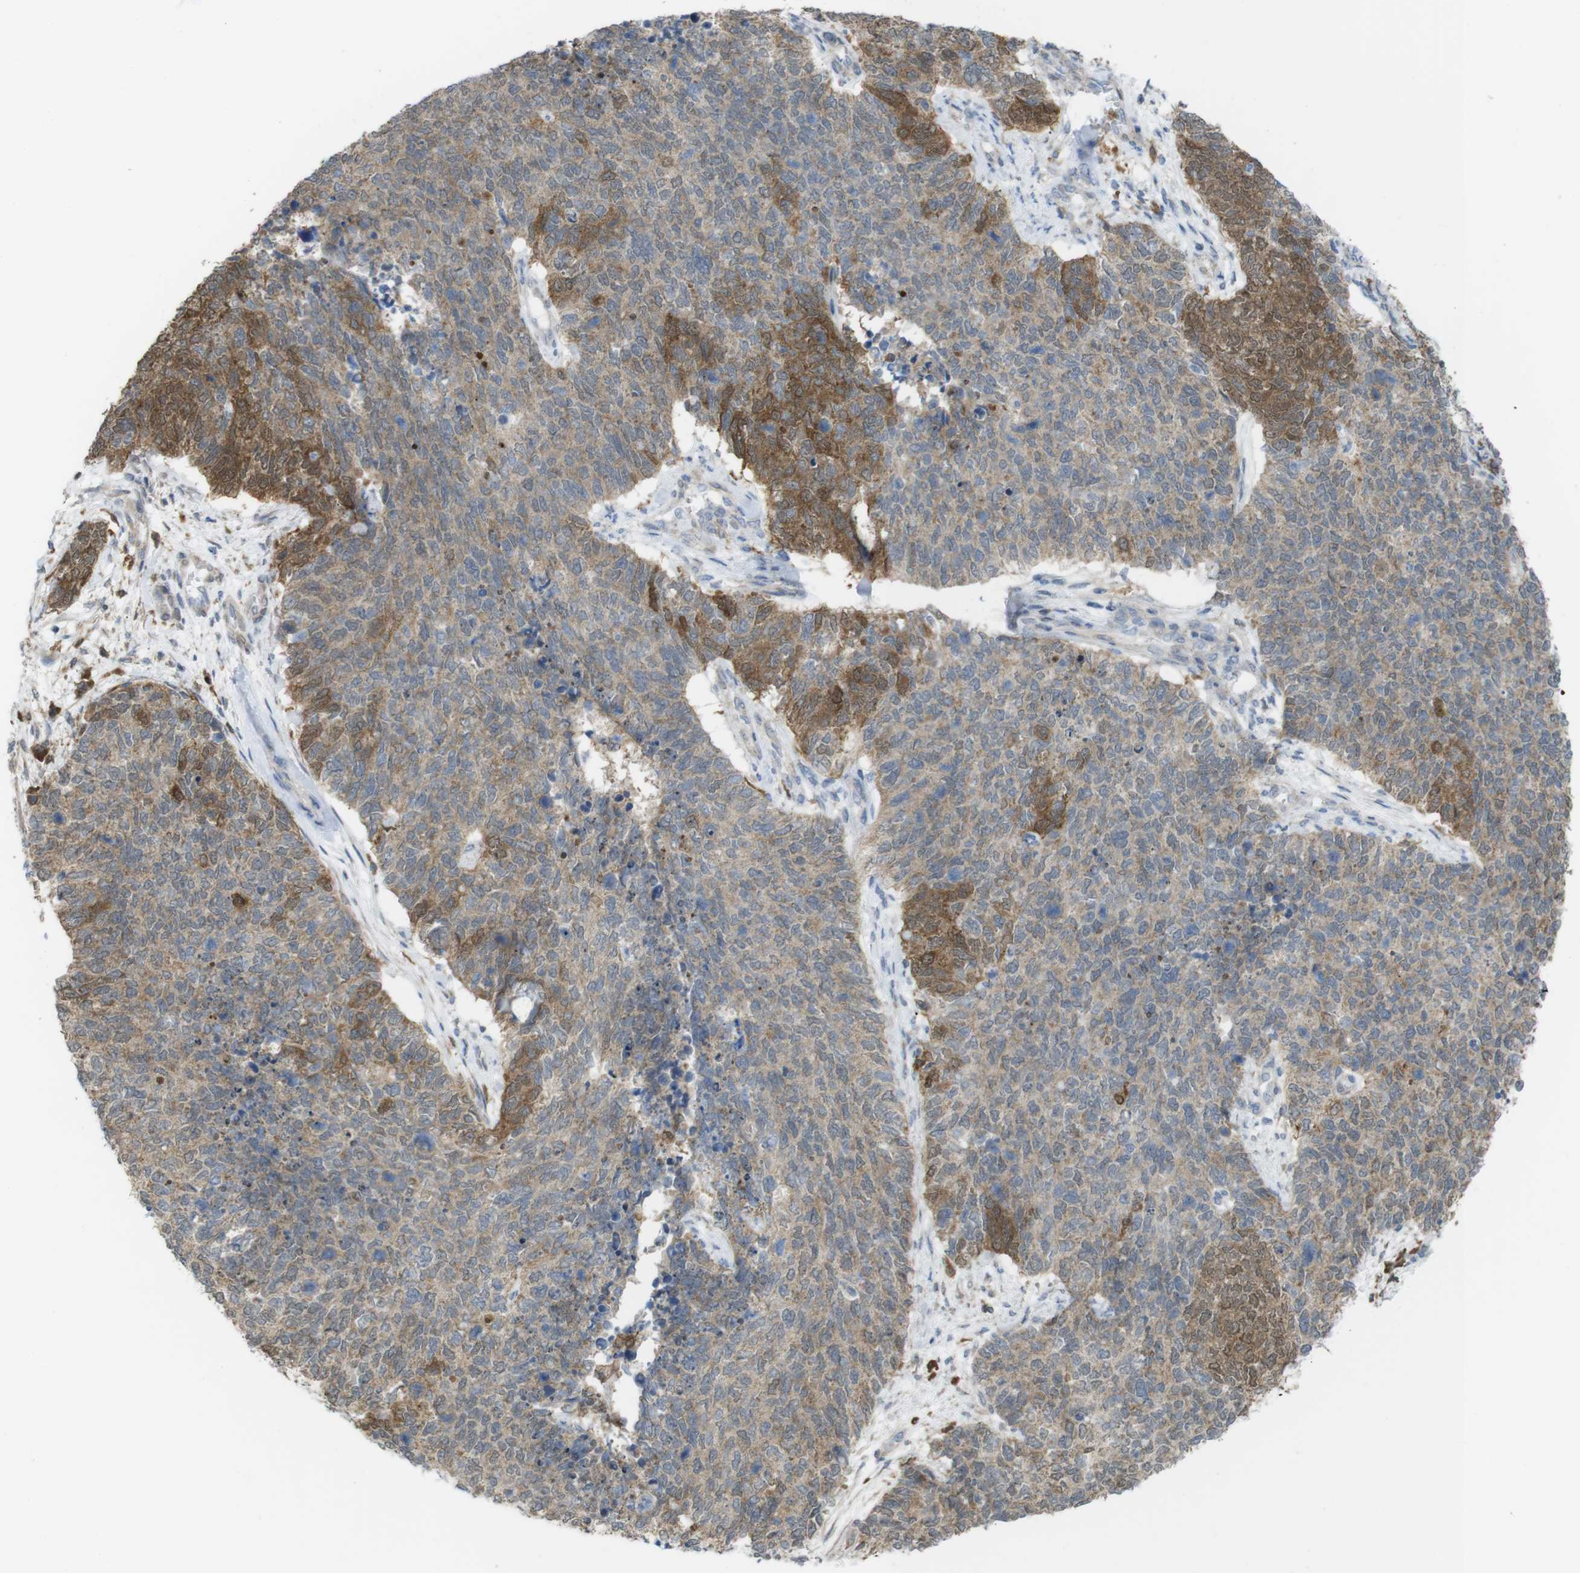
{"staining": {"intensity": "moderate", "quantity": "25%-75%", "location": "cytoplasmic/membranous"}, "tissue": "cervical cancer", "cell_type": "Tumor cells", "image_type": "cancer", "snomed": [{"axis": "morphology", "description": "Squamous cell carcinoma, NOS"}, {"axis": "topography", "description": "Cervix"}], "caption": "Moderate cytoplasmic/membranous expression is appreciated in about 25%-75% of tumor cells in cervical cancer (squamous cell carcinoma). The staining is performed using DAB (3,3'-diaminobenzidine) brown chromogen to label protein expression. The nuclei are counter-stained blue using hematoxylin.", "gene": "PRKCD", "patient": {"sex": "female", "age": 63}}